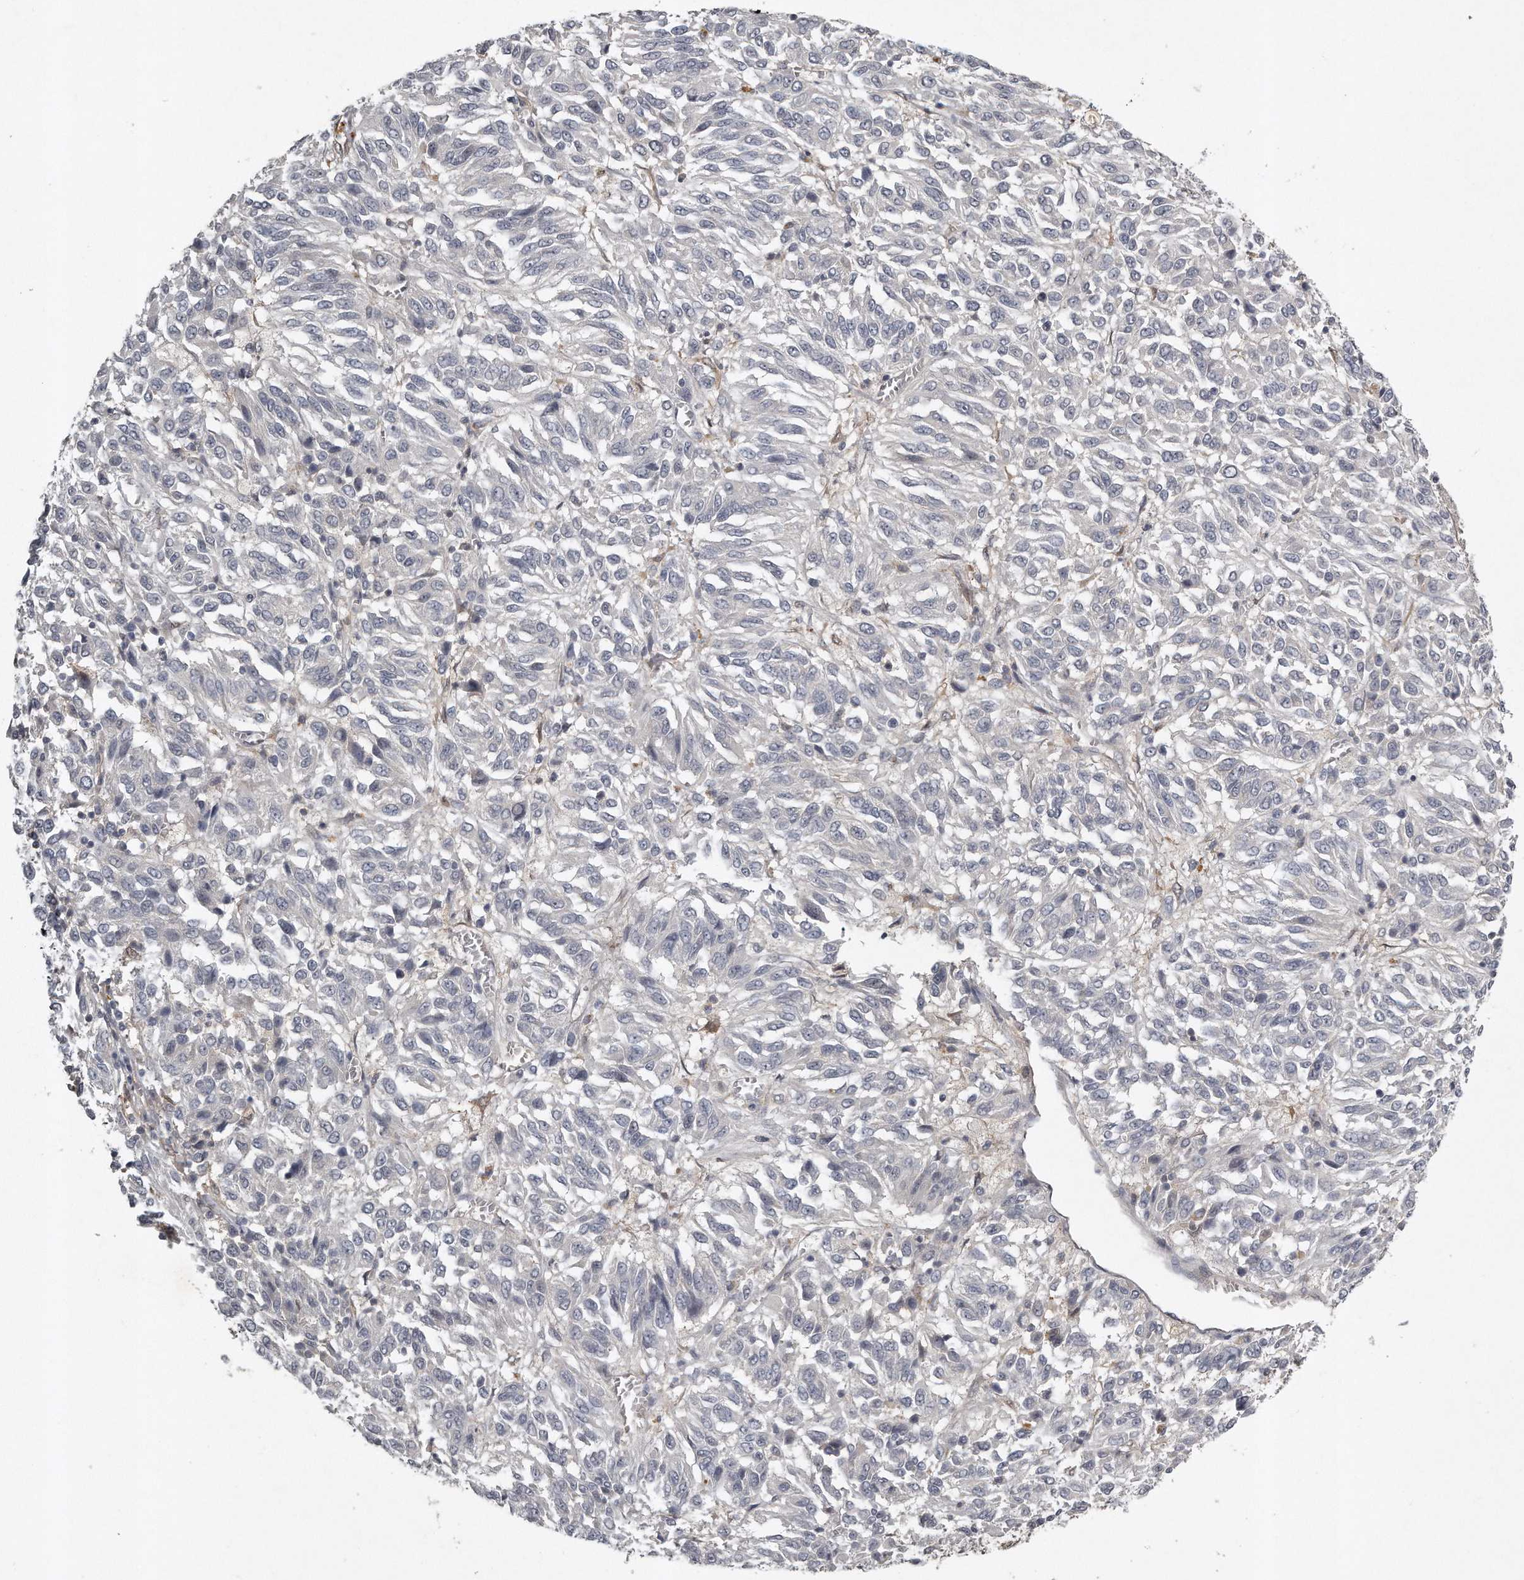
{"staining": {"intensity": "negative", "quantity": "none", "location": "none"}, "tissue": "melanoma", "cell_type": "Tumor cells", "image_type": "cancer", "snomed": [{"axis": "morphology", "description": "Malignant melanoma, Metastatic site"}, {"axis": "topography", "description": "Lung"}], "caption": "Human malignant melanoma (metastatic site) stained for a protein using immunohistochemistry (IHC) reveals no positivity in tumor cells.", "gene": "GGCT", "patient": {"sex": "male", "age": 64}}